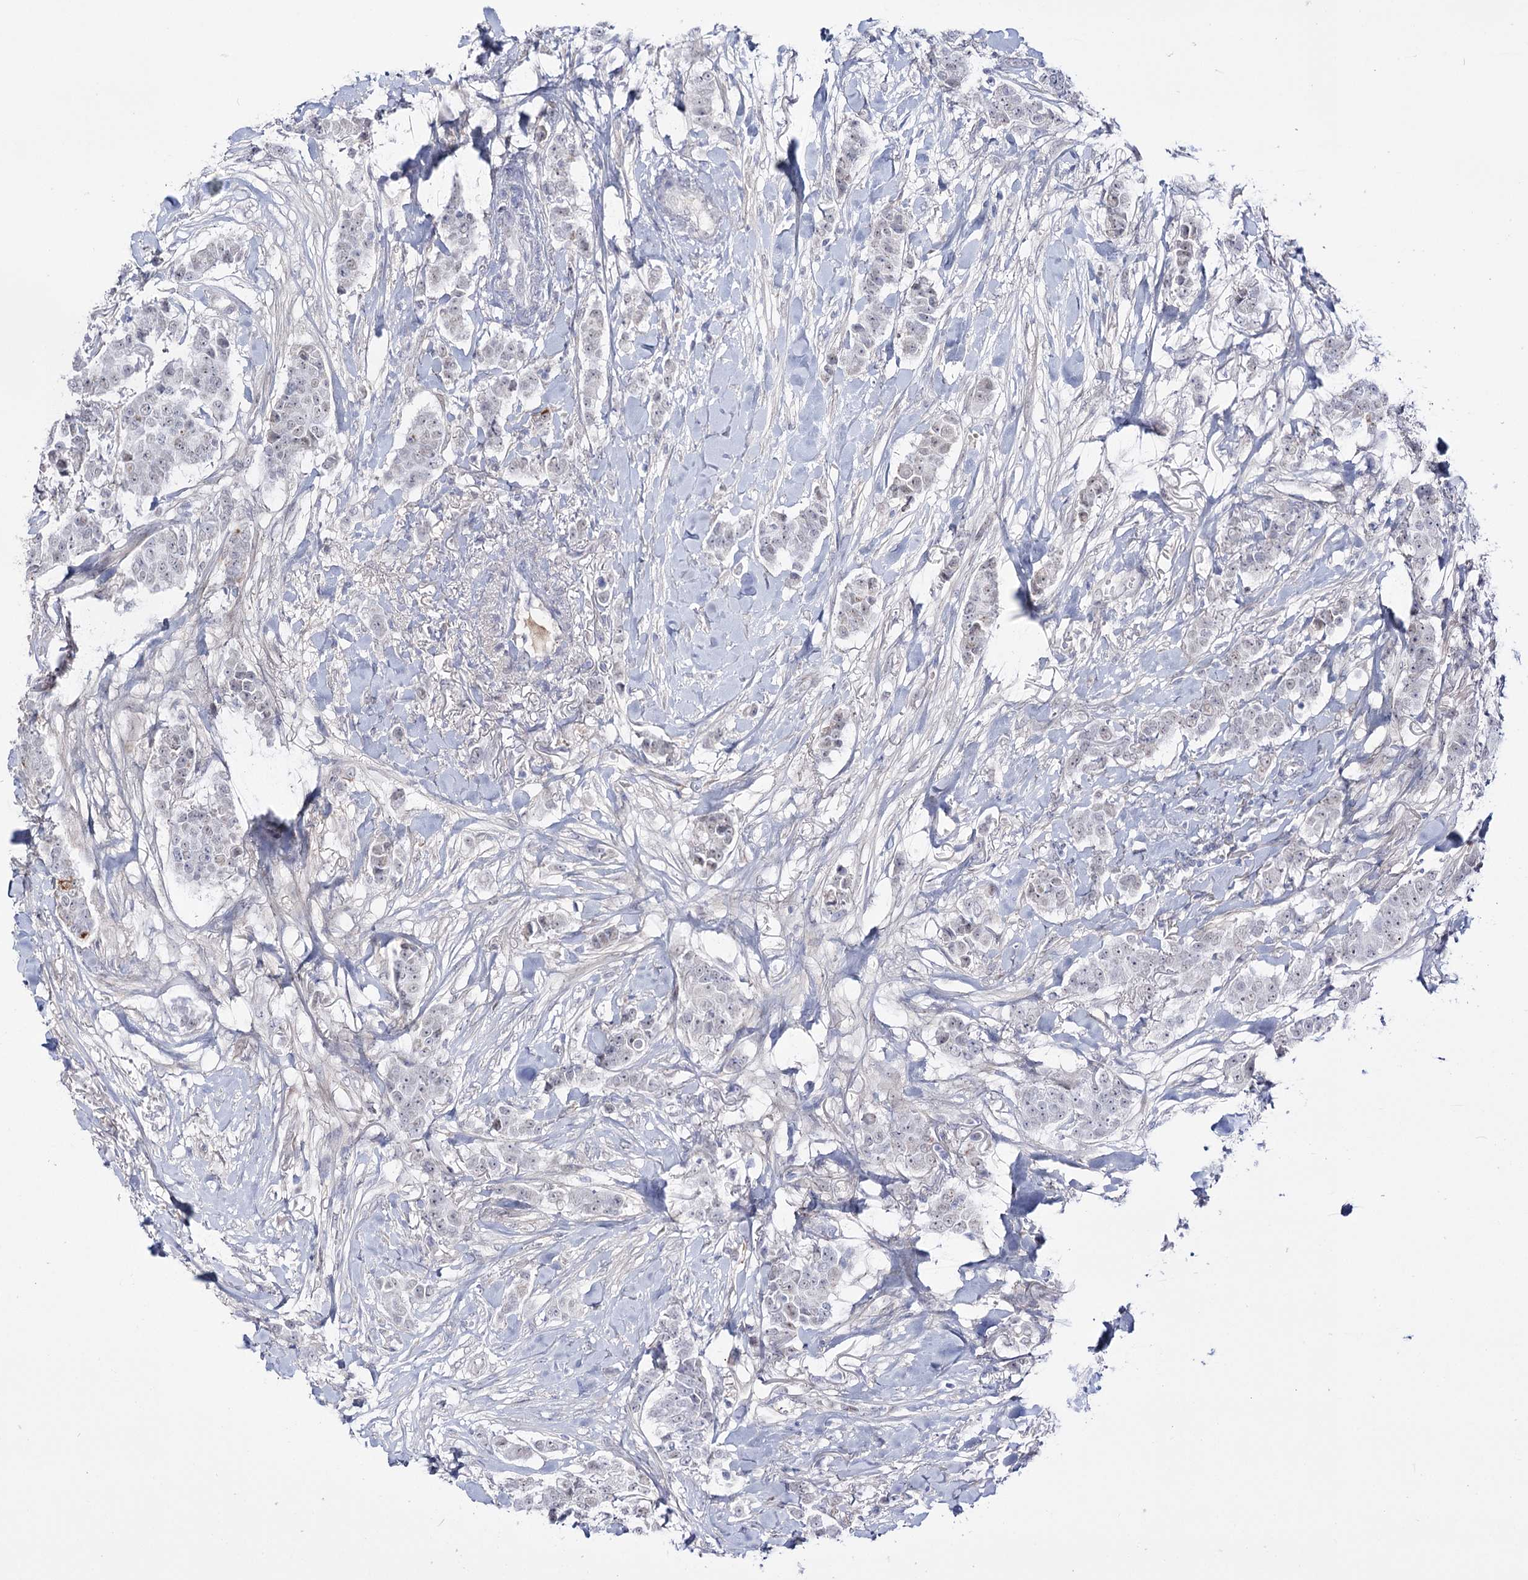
{"staining": {"intensity": "negative", "quantity": "none", "location": "none"}, "tissue": "breast cancer", "cell_type": "Tumor cells", "image_type": "cancer", "snomed": [{"axis": "morphology", "description": "Duct carcinoma"}, {"axis": "topography", "description": "Breast"}], "caption": "High power microscopy image of an immunohistochemistry (IHC) photomicrograph of breast cancer (infiltrating ductal carcinoma), revealing no significant expression in tumor cells.", "gene": "RBM15B", "patient": {"sex": "female", "age": 40}}